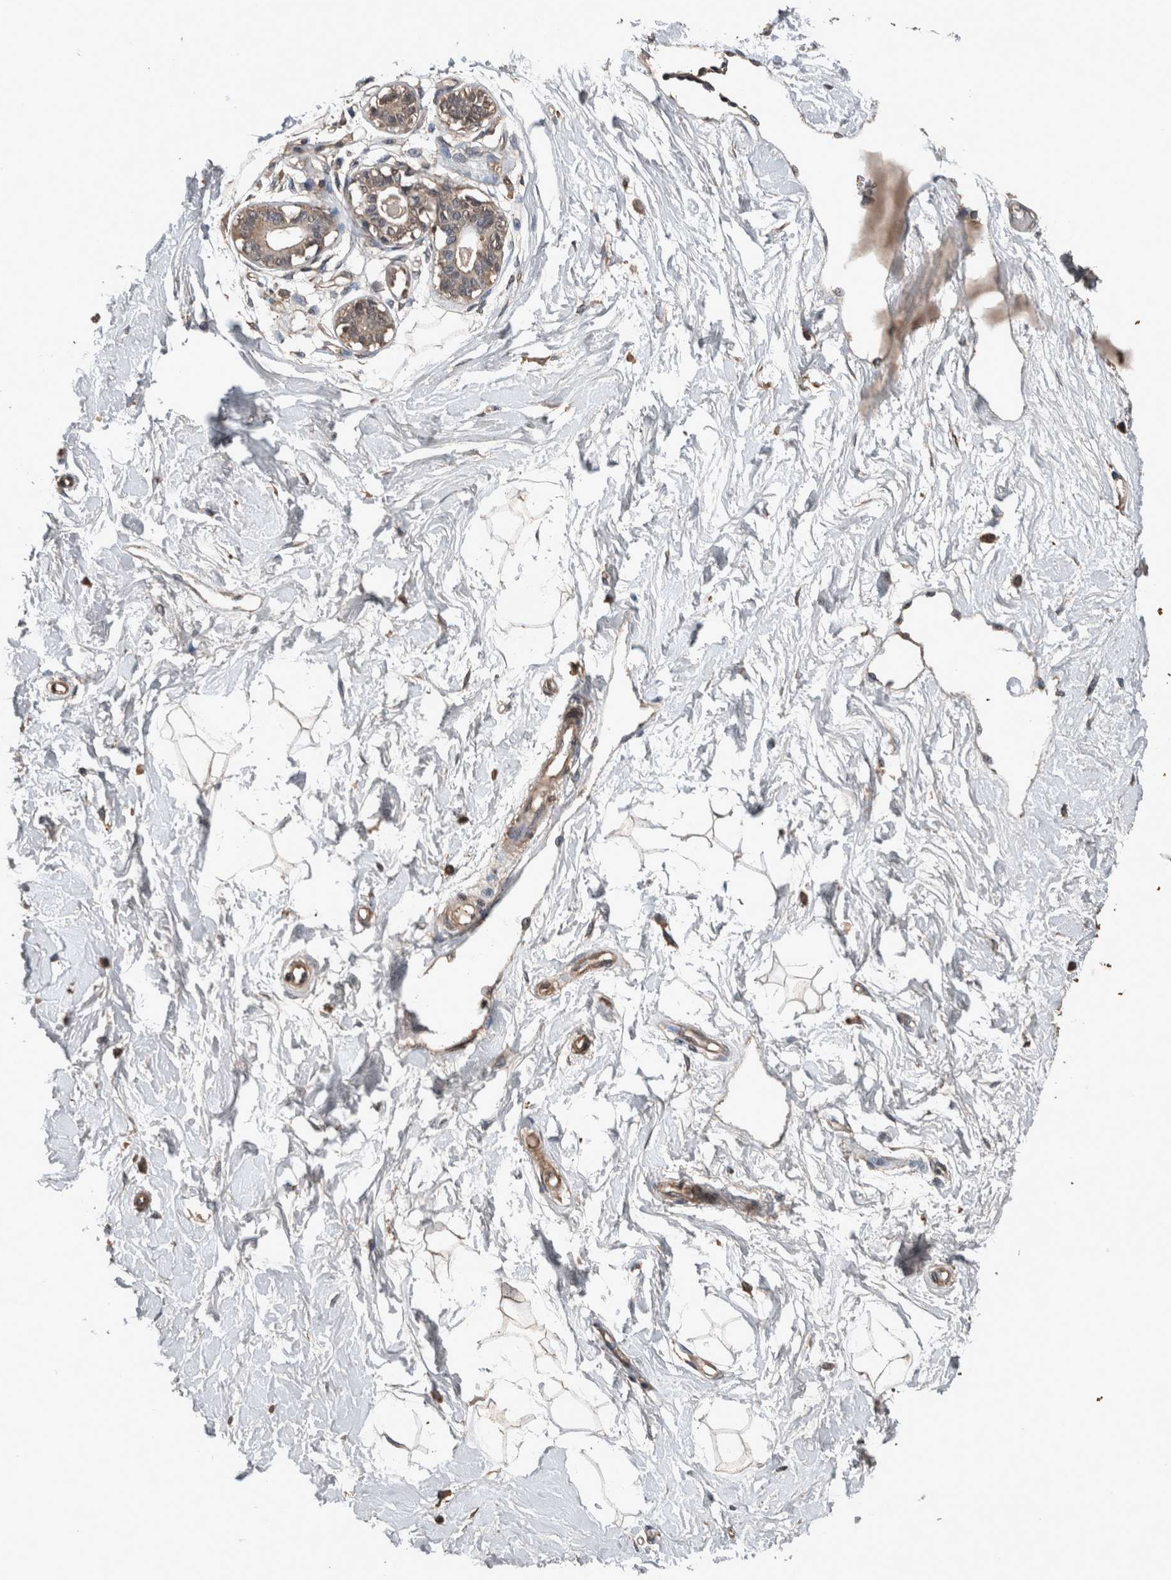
{"staining": {"intensity": "weak", "quantity": "25%-75%", "location": "cytoplasmic/membranous"}, "tissue": "breast", "cell_type": "Adipocytes", "image_type": "normal", "snomed": [{"axis": "morphology", "description": "Normal tissue, NOS"}, {"axis": "topography", "description": "Breast"}], "caption": "Breast stained for a protein demonstrates weak cytoplasmic/membranous positivity in adipocytes.", "gene": "FGFRL1", "patient": {"sex": "female", "age": 45}}